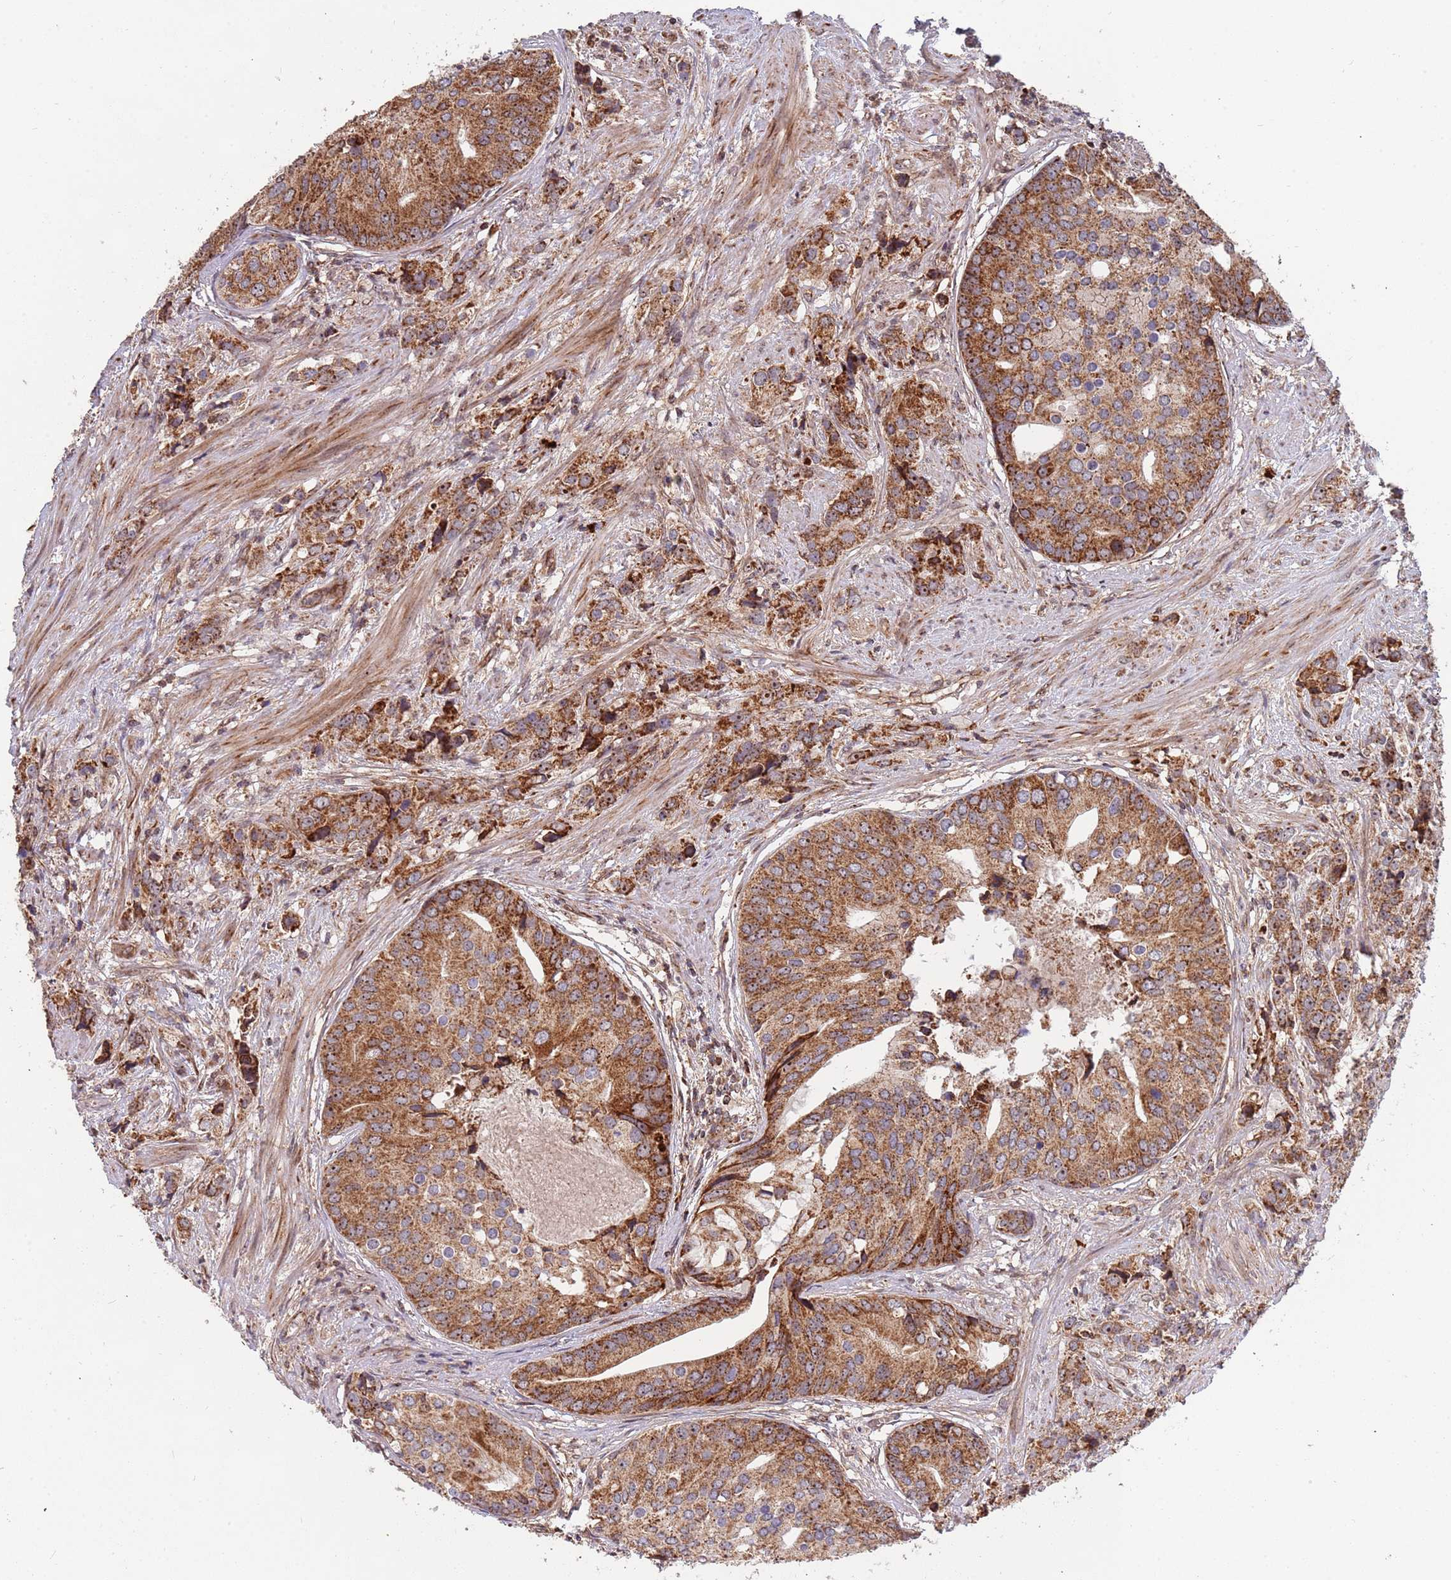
{"staining": {"intensity": "moderate", "quantity": ">75%", "location": "cytoplasmic/membranous"}, "tissue": "prostate cancer", "cell_type": "Tumor cells", "image_type": "cancer", "snomed": [{"axis": "morphology", "description": "Adenocarcinoma, High grade"}, {"axis": "topography", "description": "Prostate"}], "caption": "Moderate cytoplasmic/membranous expression for a protein is seen in approximately >75% of tumor cells of prostate cancer (high-grade adenocarcinoma) using immunohistochemistry (IHC).", "gene": "DCHS1", "patient": {"sex": "male", "age": 62}}